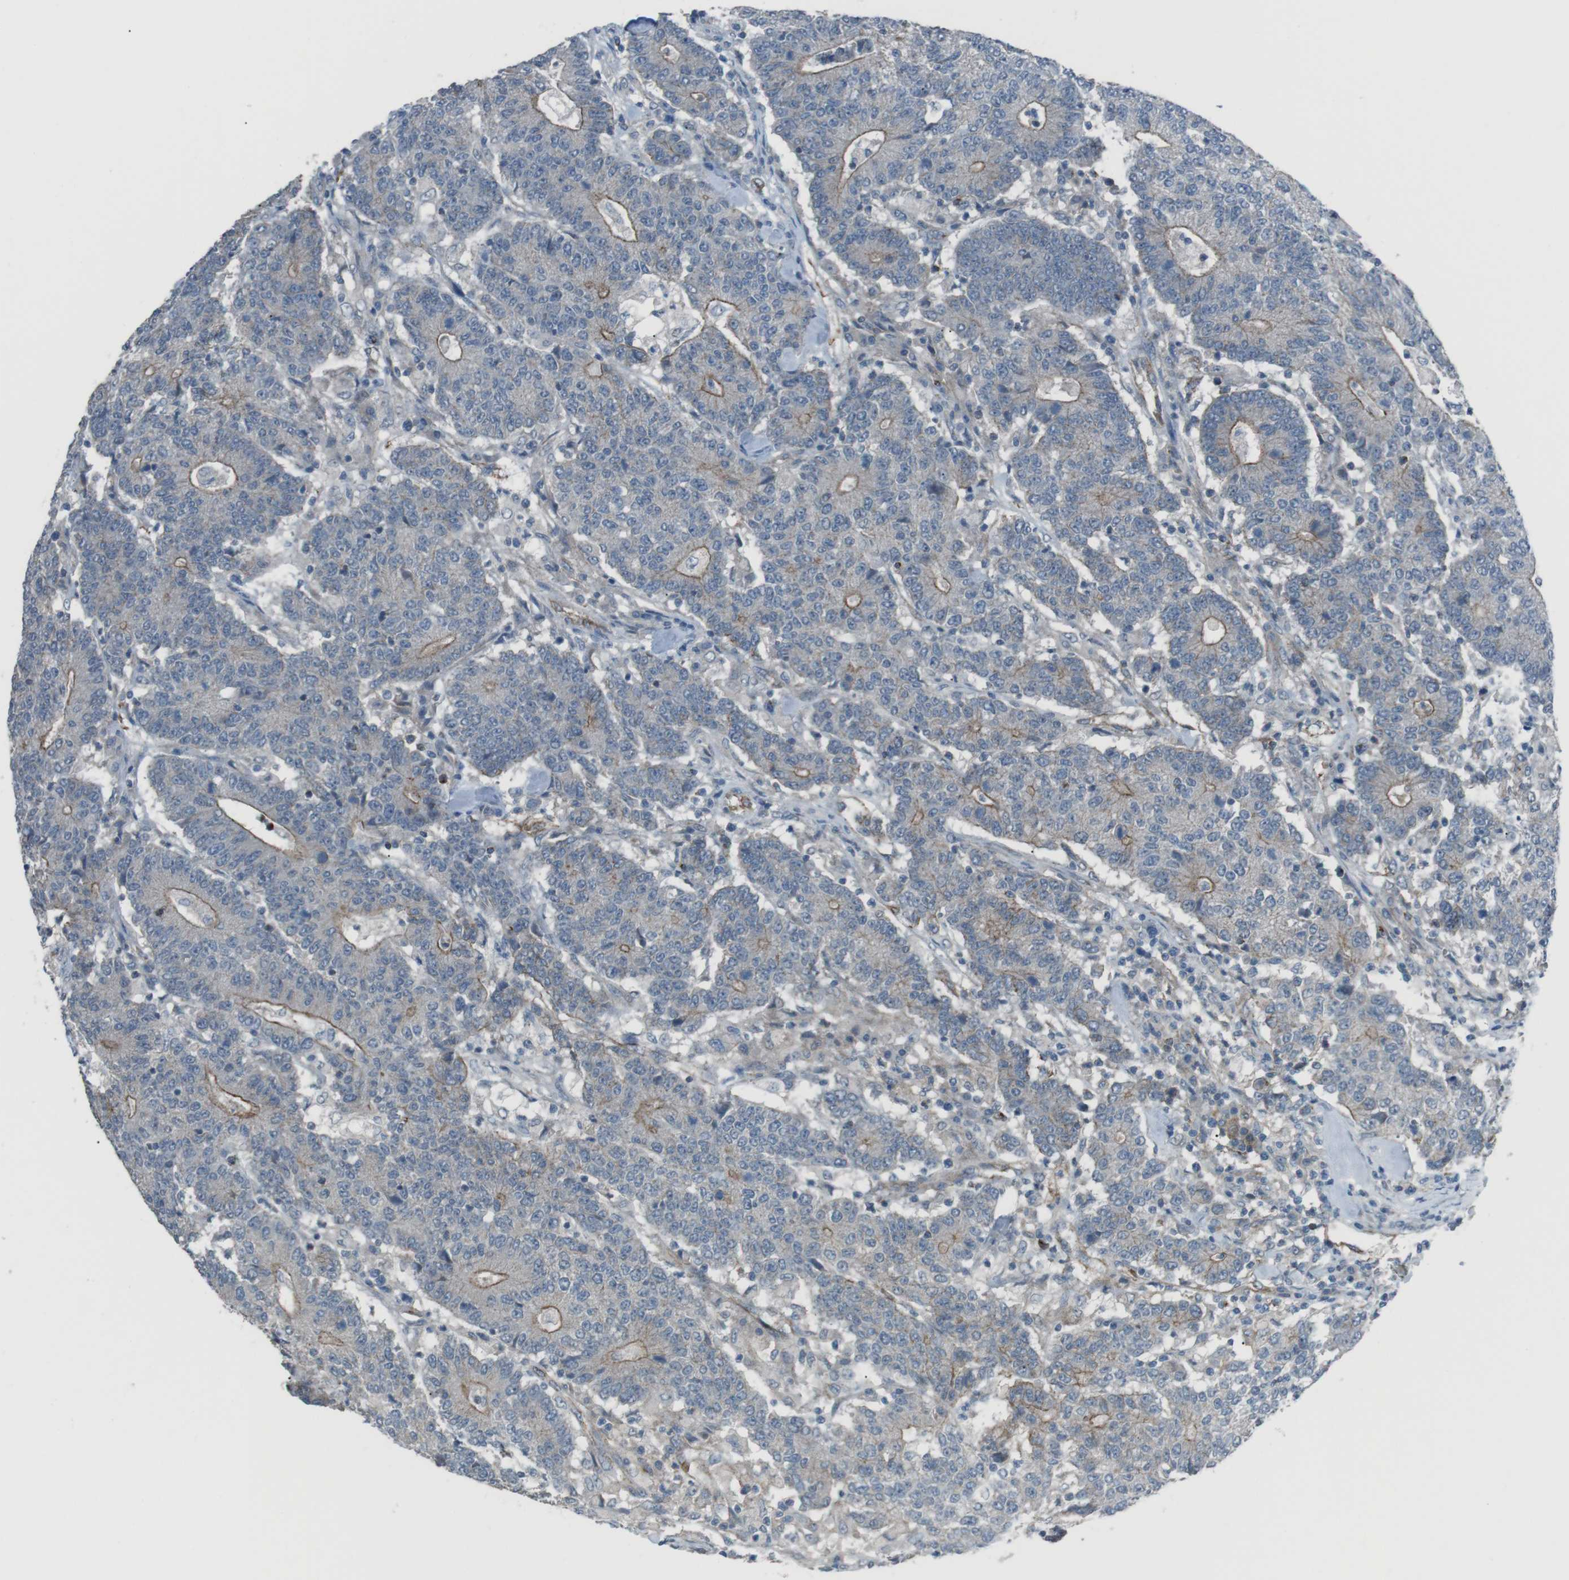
{"staining": {"intensity": "moderate", "quantity": "<25%", "location": "cytoplasmic/membranous"}, "tissue": "colorectal cancer", "cell_type": "Tumor cells", "image_type": "cancer", "snomed": [{"axis": "morphology", "description": "Normal tissue, NOS"}, {"axis": "morphology", "description": "Adenocarcinoma, NOS"}, {"axis": "topography", "description": "Colon"}], "caption": "About <25% of tumor cells in human adenocarcinoma (colorectal) reveal moderate cytoplasmic/membranous protein expression as visualized by brown immunohistochemical staining.", "gene": "SPTA1", "patient": {"sex": "female", "age": 75}}